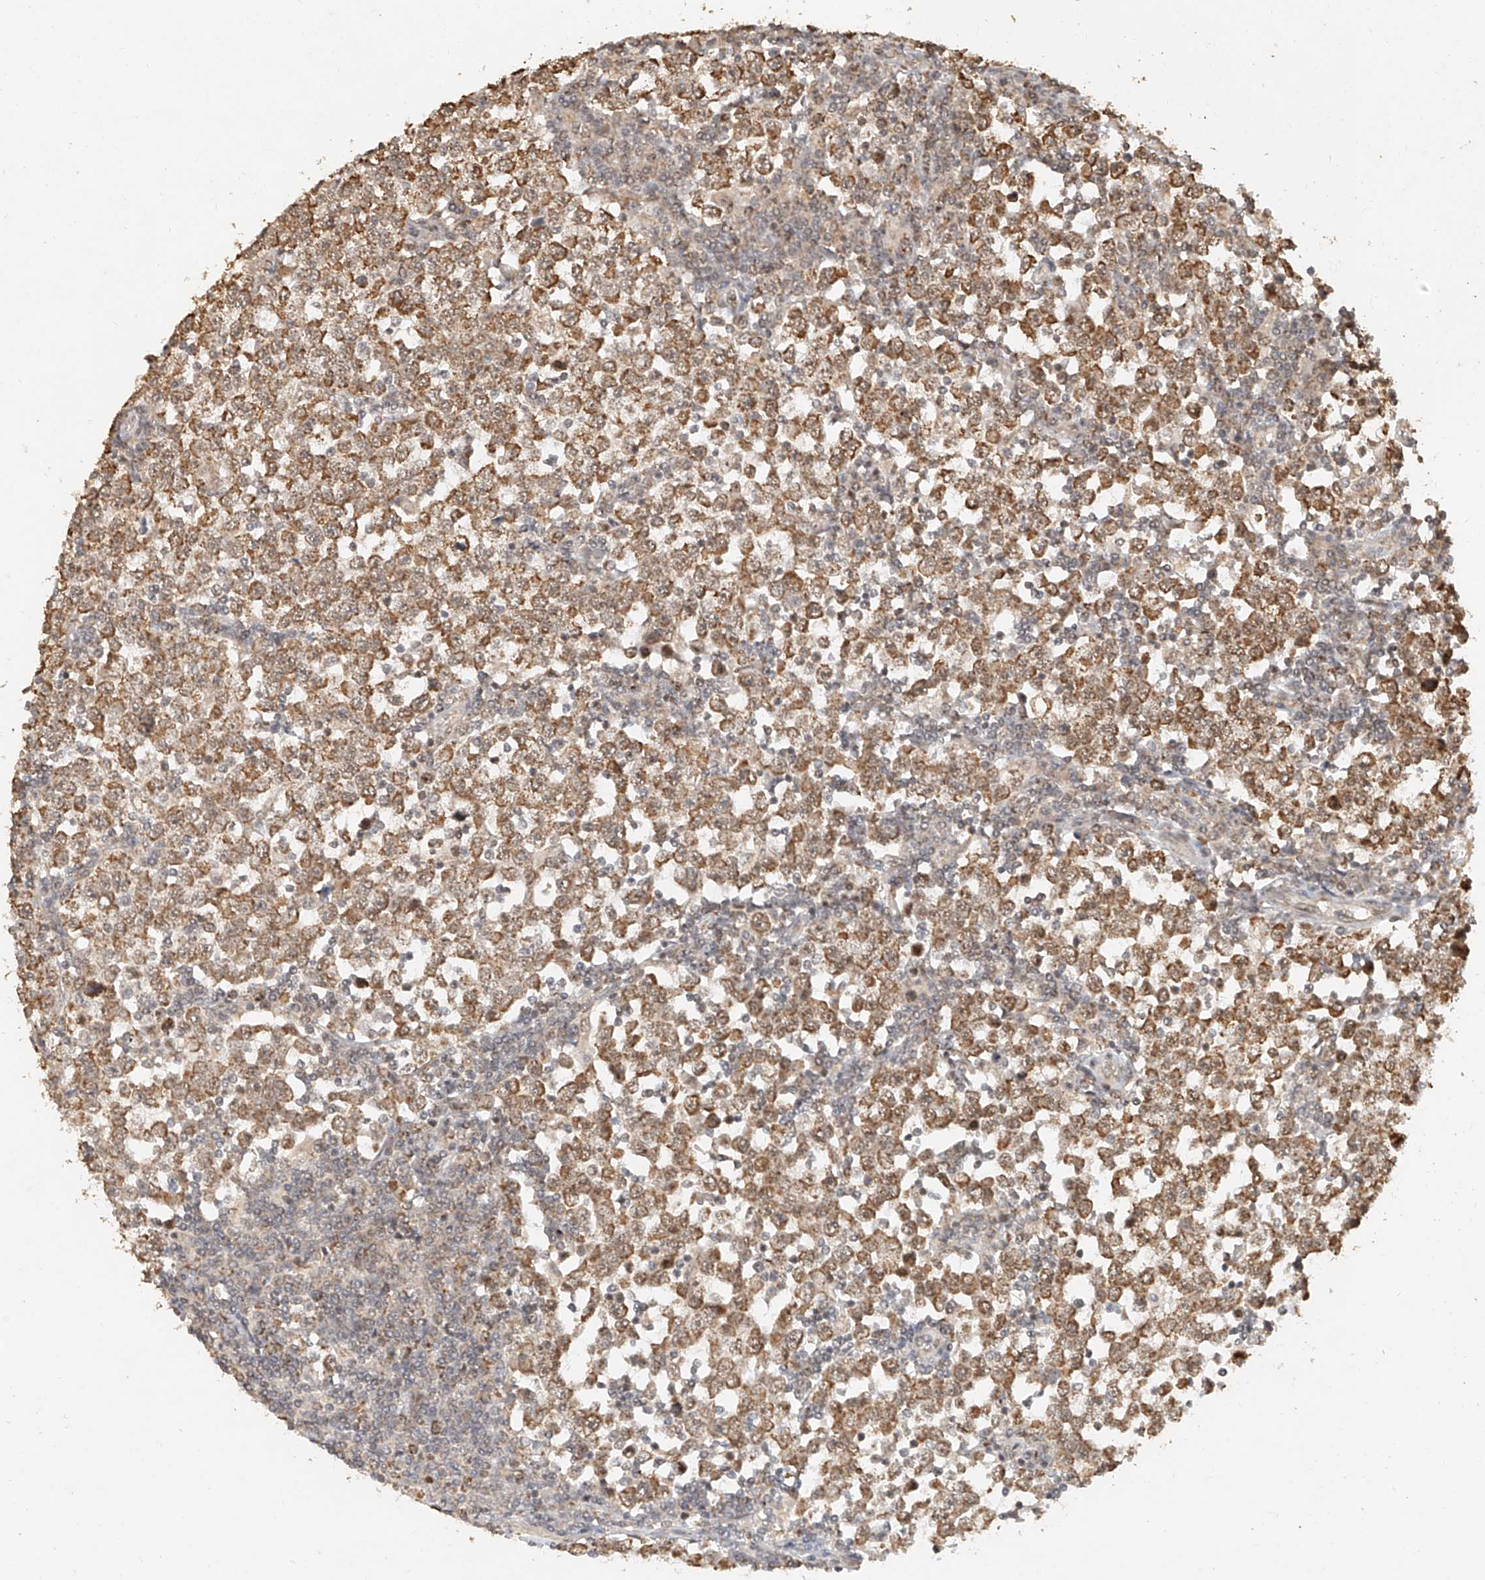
{"staining": {"intensity": "moderate", "quantity": ">75%", "location": "cytoplasmic/membranous"}, "tissue": "testis cancer", "cell_type": "Tumor cells", "image_type": "cancer", "snomed": [{"axis": "morphology", "description": "Seminoma, NOS"}, {"axis": "topography", "description": "Testis"}], "caption": "Protein expression analysis of human testis cancer (seminoma) reveals moderate cytoplasmic/membranous positivity in approximately >75% of tumor cells.", "gene": "CXorf58", "patient": {"sex": "male", "age": 65}}